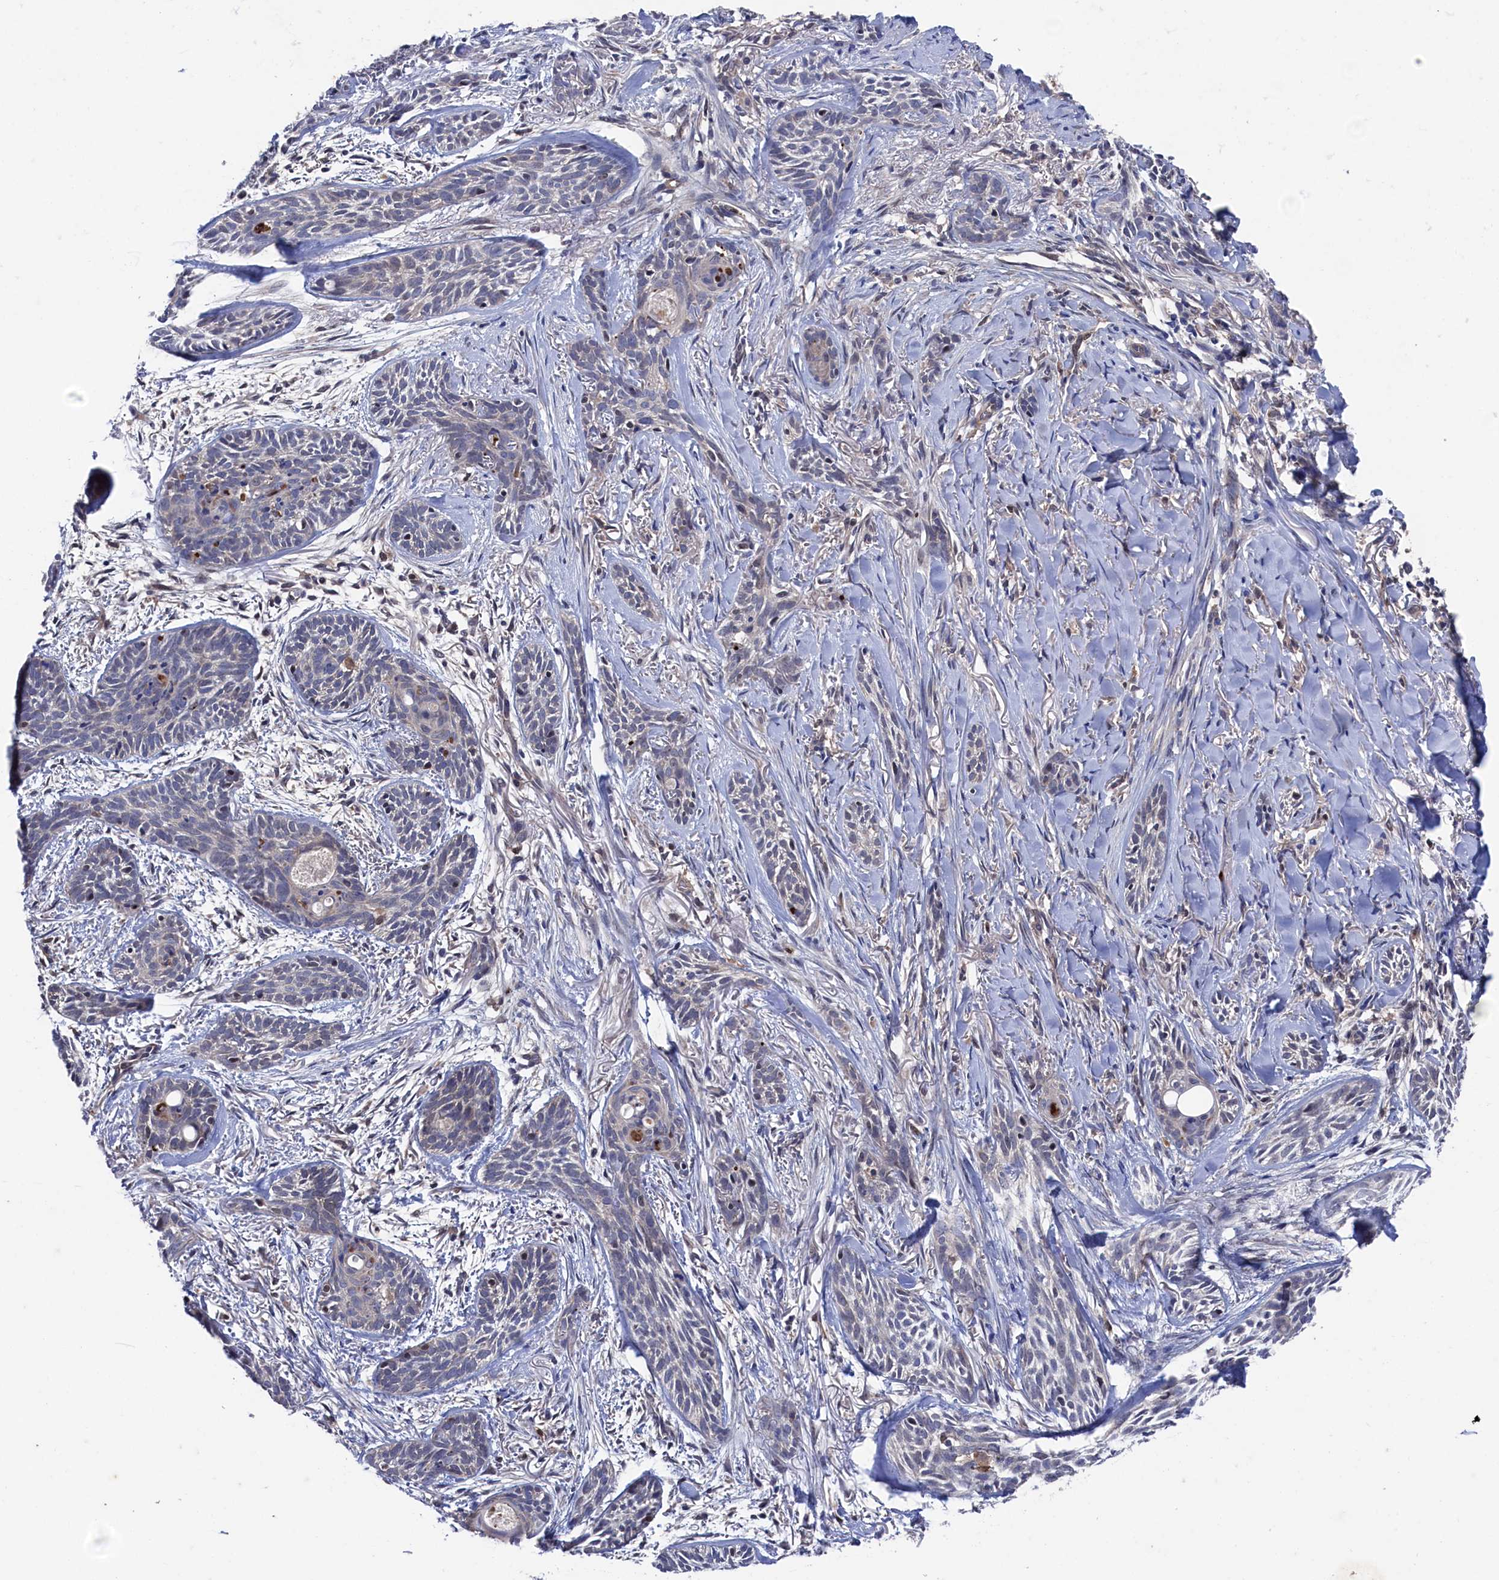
{"staining": {"intensity": "negative", "quantity": "none", "location": "none"}, "tissue": "skin cancer", "cell_type": "Tumor cells", "image_type": "cancer", "snomed": [{"axis": "morphology", "description": "Basal cell carcinoma"}, {"axis": "topography", "description": "Skin"}], "caption": "Immunohistochemistry of human skin basal cell carcinoma exhibits no positivity in tumor cells. Brightfield microscopy of immunohistochemistry stained with DAB (brown) and hematoxylin (blue), captured at high magnification.", "gene": "RNH1", "patient": {"sex": "female", "age": 59}}